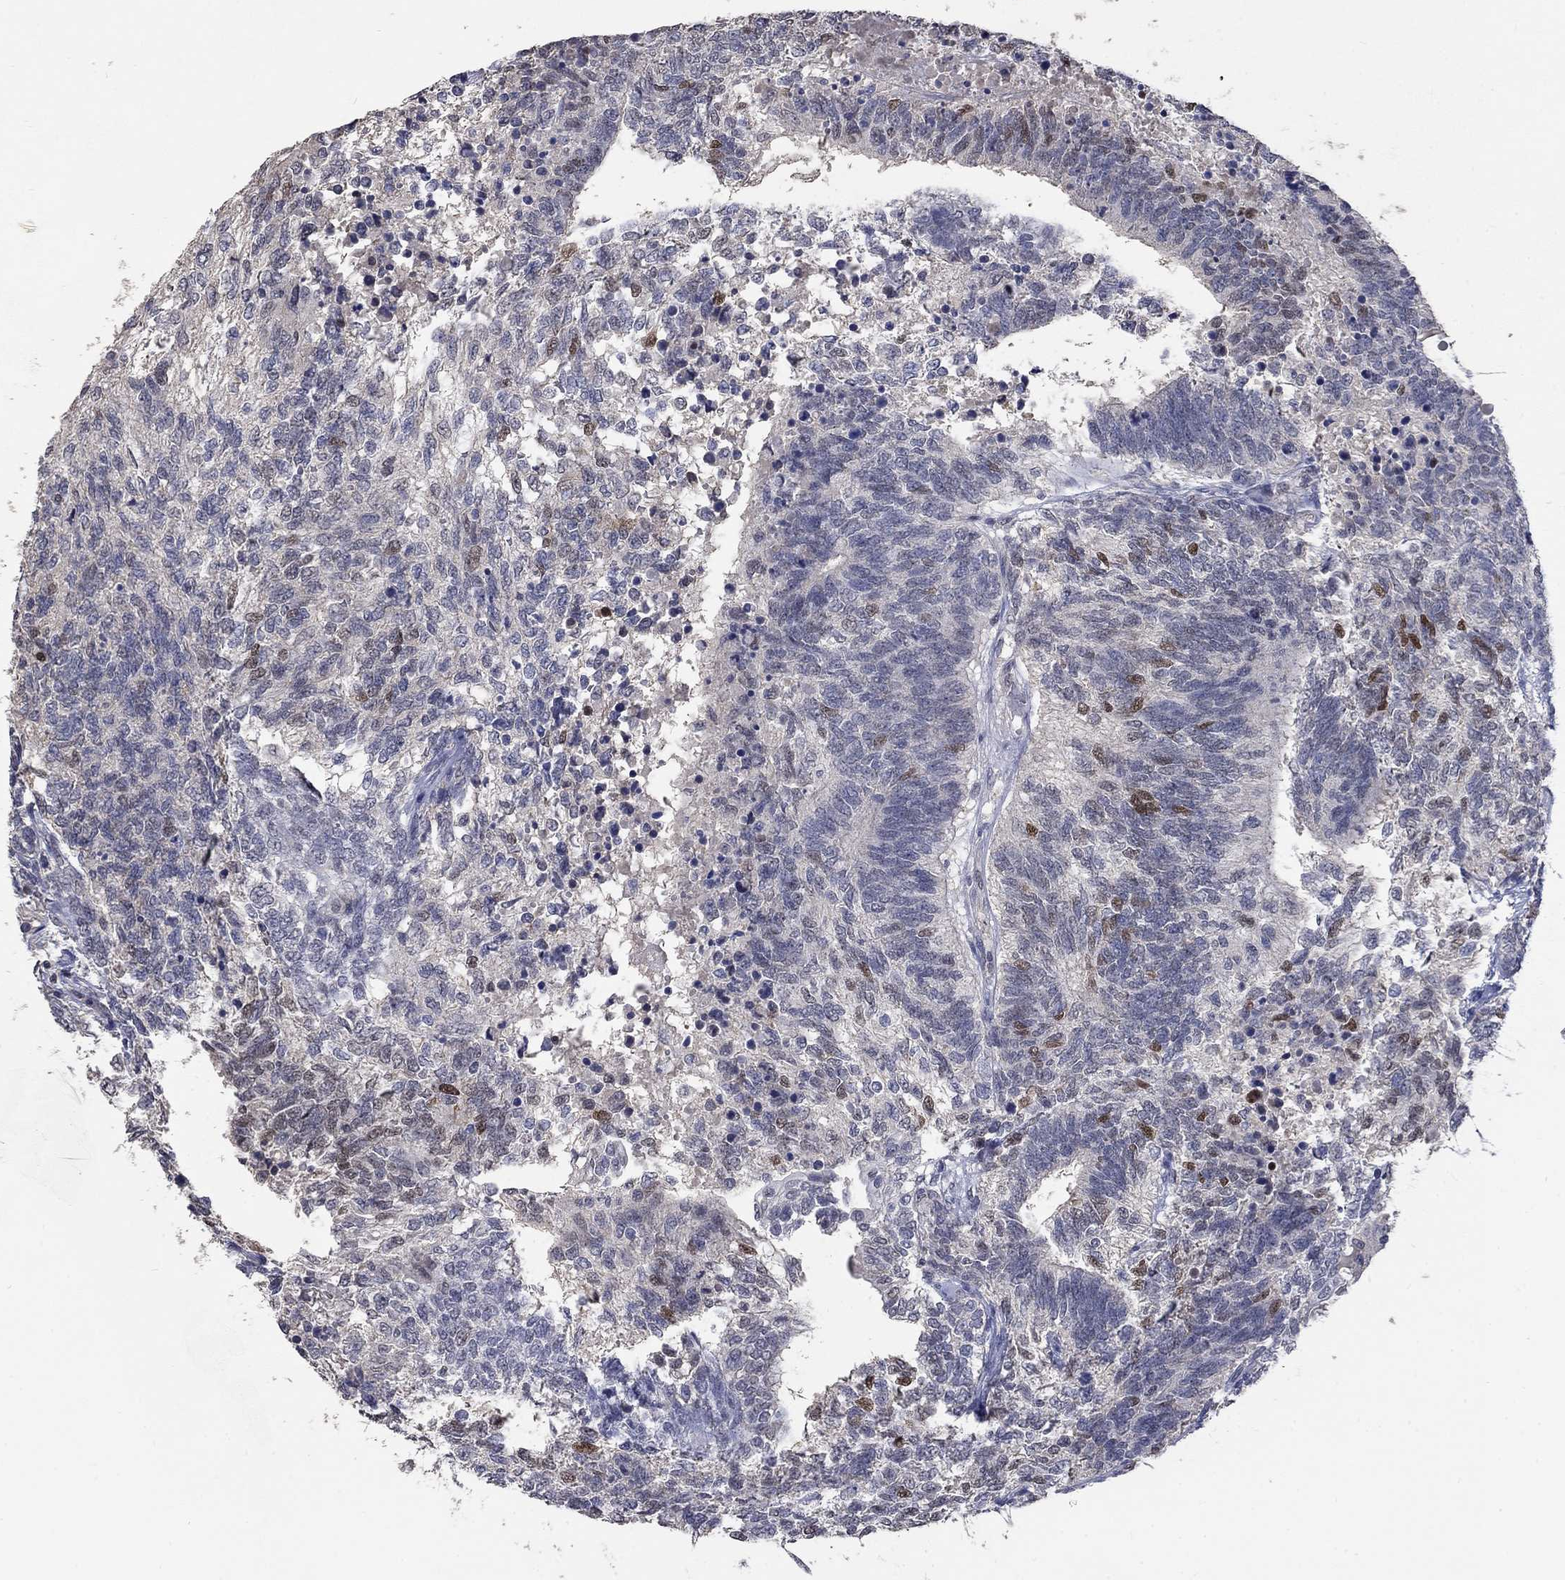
{"staining": {"intensity": "negative", "quantity": "none", "location": "none"}, "tissue": "testis cancer", "cell_type": "Tumor cells", "image_type": "cancer", "snomed": [{"axis": "morphology", "description": "Seminoma, NOS"}, {"axis": "morphology", "description": "Carcinoma, Embryonal, NOS"}, {"axis": "topography", "description": "Testis"}], "caption": "Human embryonal carcinoma (testis) stained for a protein using immunohistochemistry shows no expression in tumor cells.", "gene": "ZBTB18", "patient": {"sex": "male", "age": 41}}